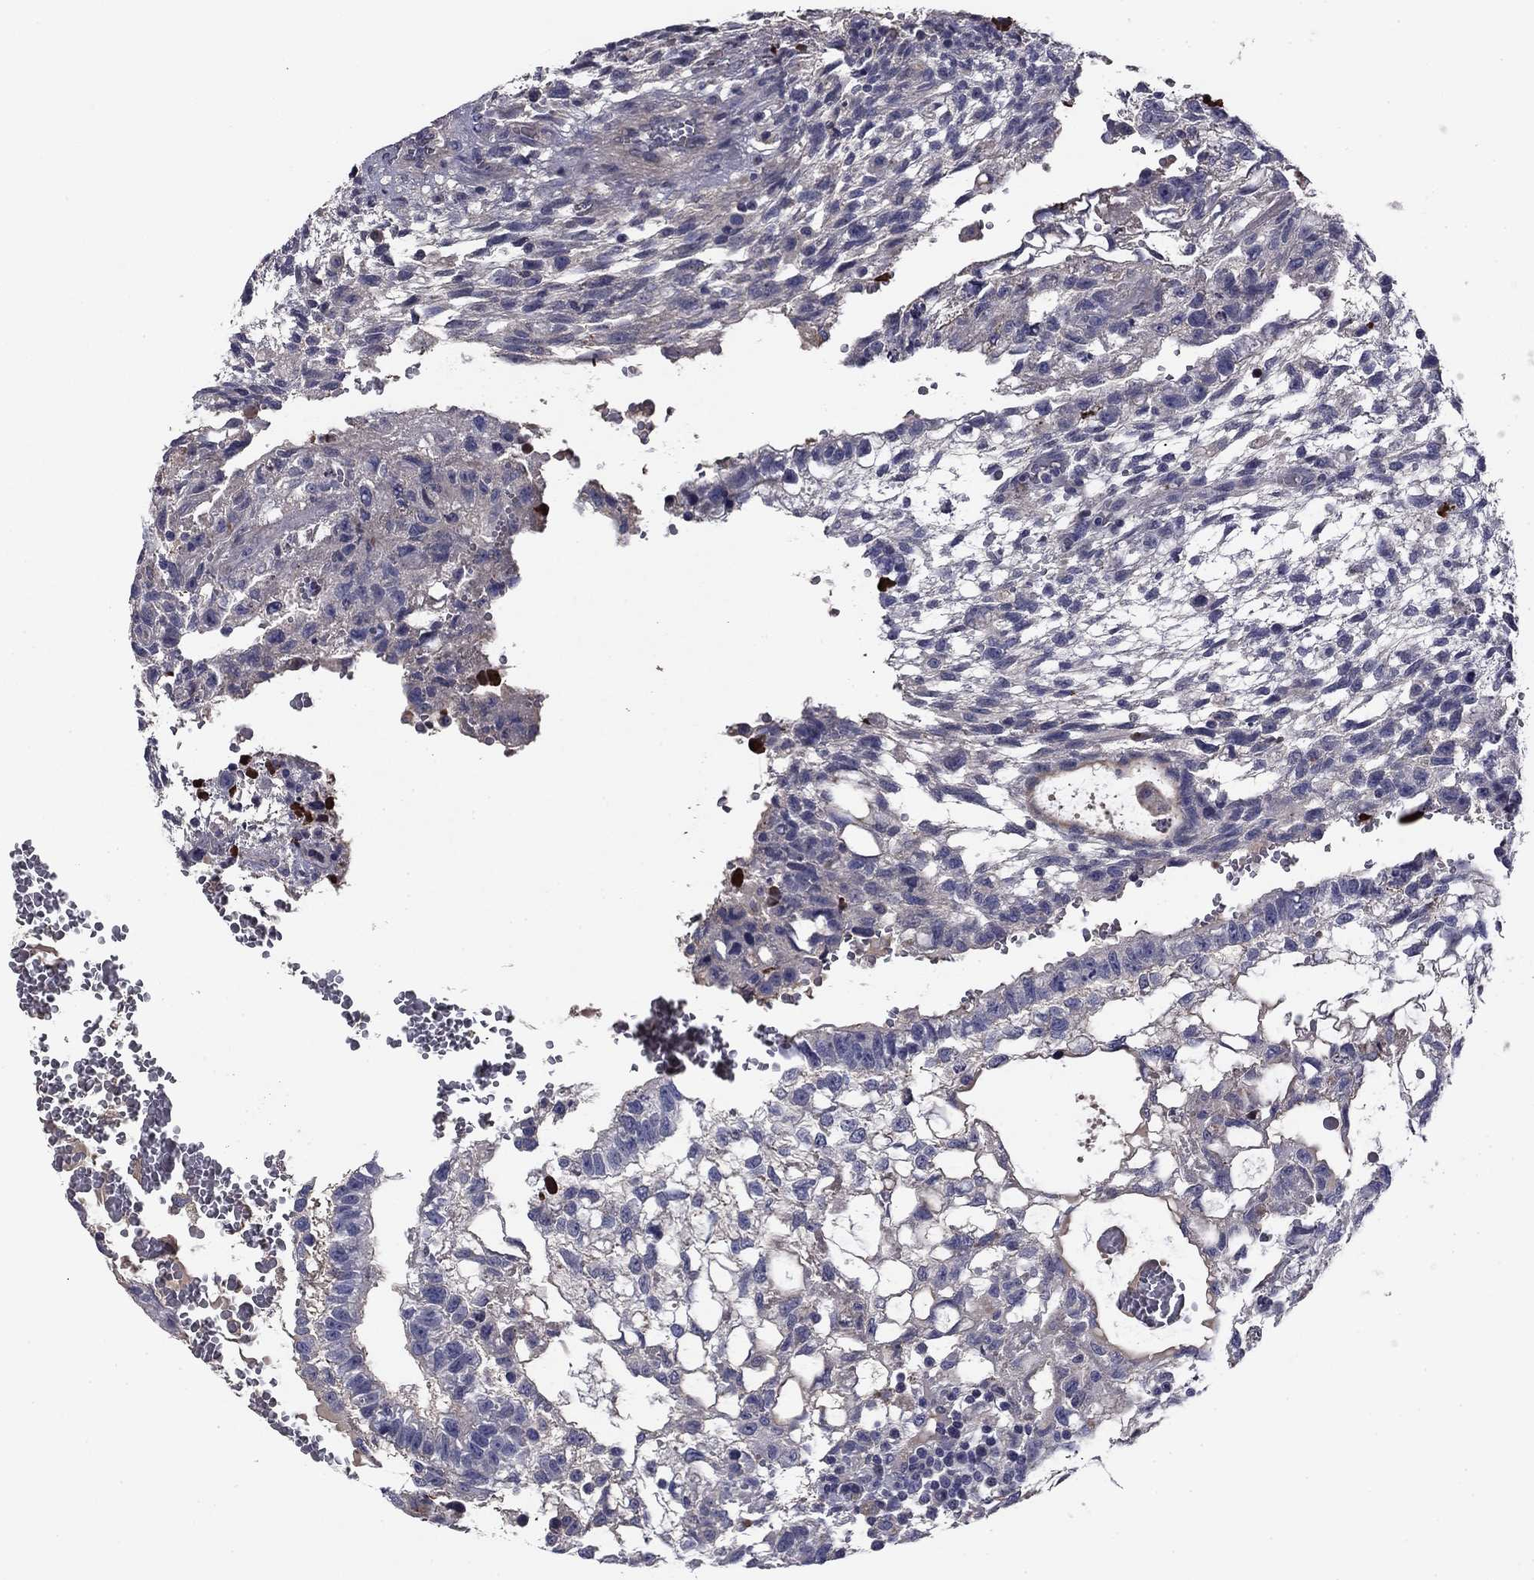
{"staining": {"intensity": "negative", "quantity": "none", "location": "none"}, "tissue": "testis cancer", "cell_type": "Tumor cells", "image_type": "cancer", "snomed": [{"axis": "morphology", "description": "Carcinoma, Embryonal, NOS"}, {"axis": "topography", "description": "Testis"}], "caption": "High power microscopy photomicrograph of an immunohistochemistry micrograph of testis cancer (embryonal carcinoma), revealing no significant staining in tumor cells. (Immunohistochemistry (ihc), brightfield microscopy, high magnification).", "gene": "COL2A1", "patient": {"sex": "male", "age": 32}}